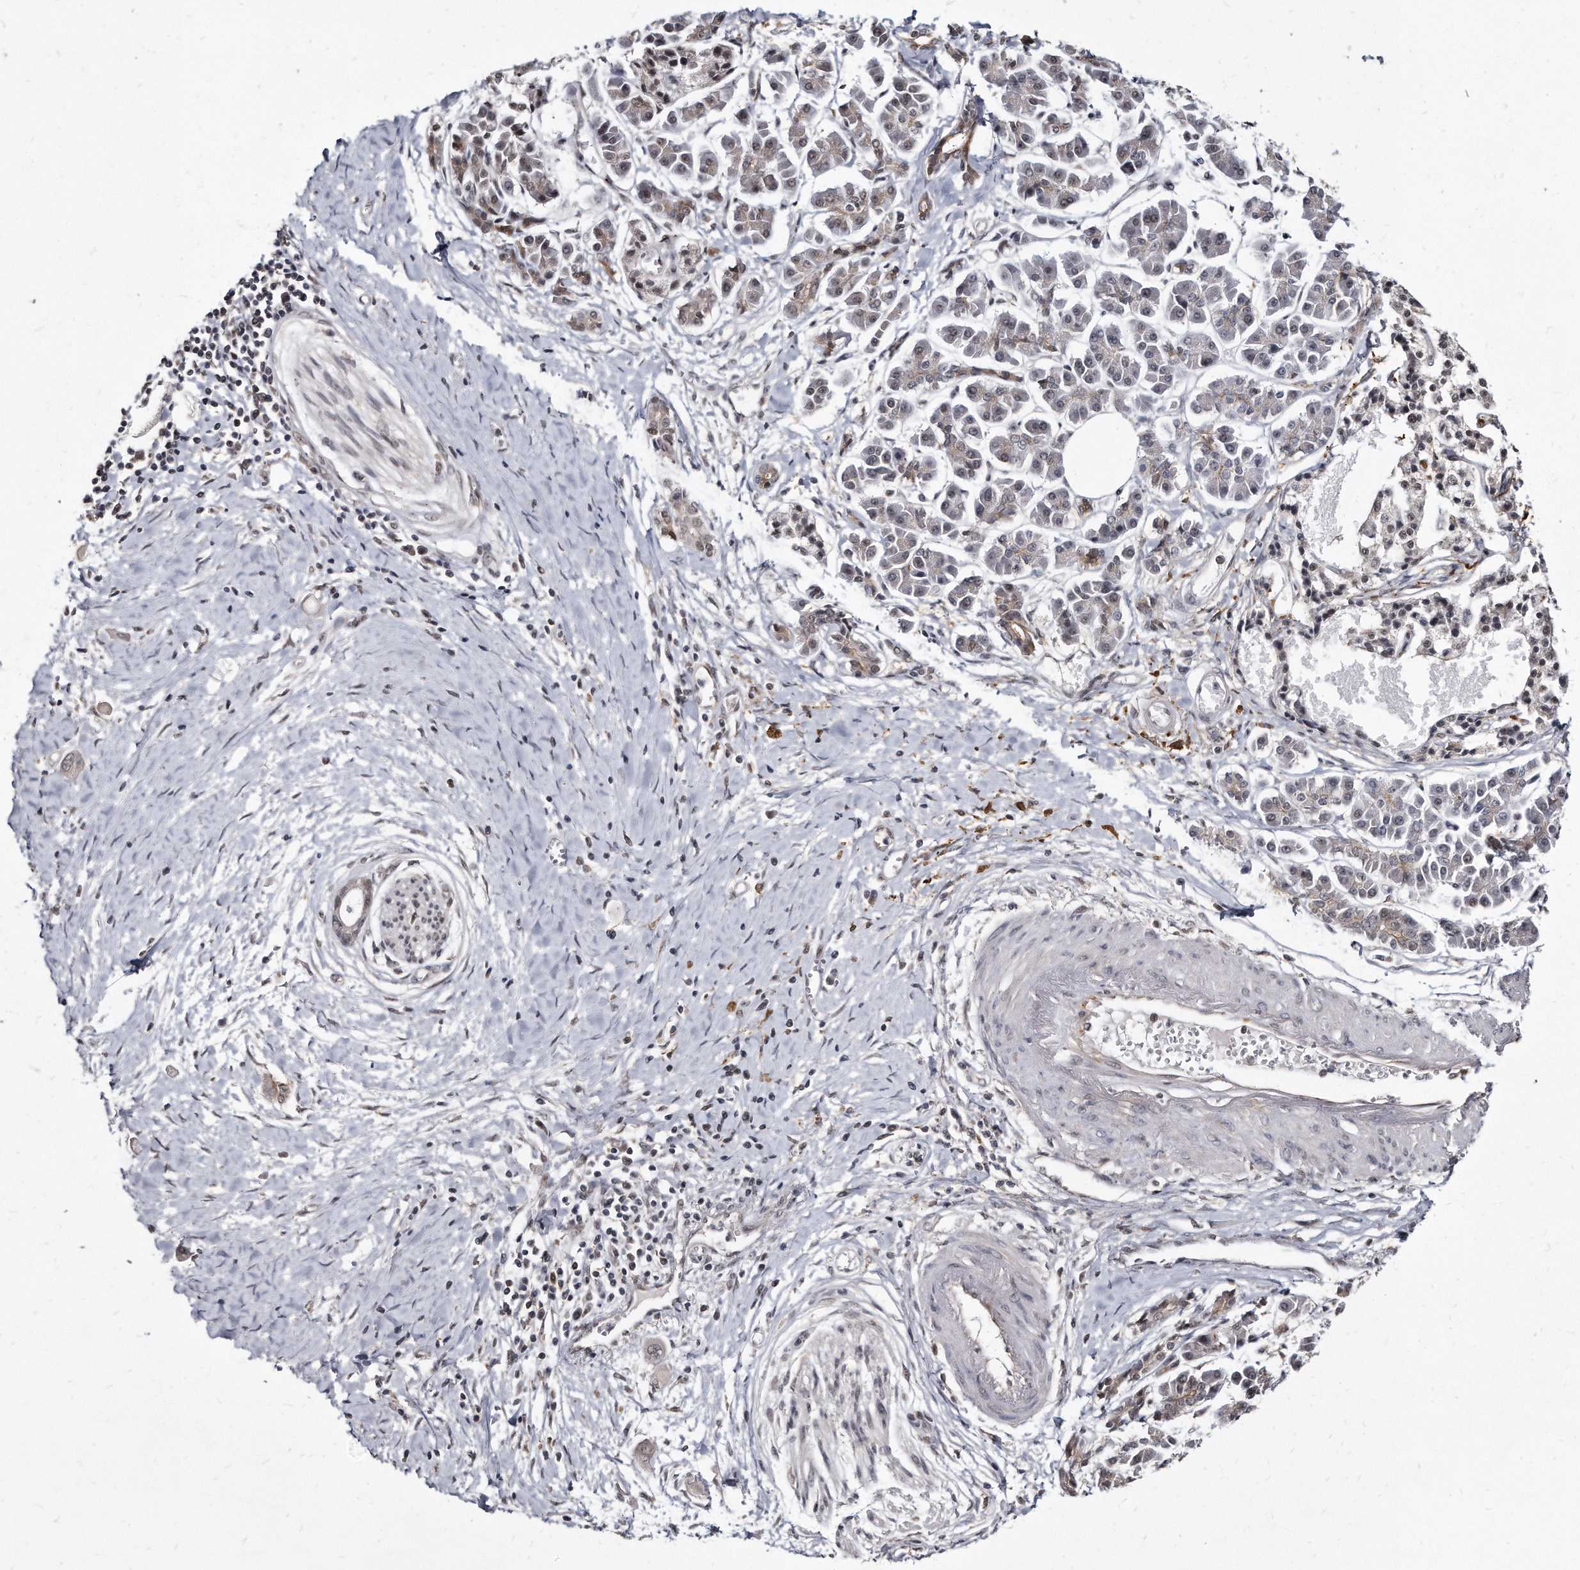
{"staining": {"intensity": "weak", "quantity": "<25%", "location": "nuclear"}, "tissue": "pancreatic cancer", "cell_type": "Tumor cells", "image_type": "cancer", "snomed": [{"axis": "morphology", "description": "Adenocarcinoma, NOS"}, {"axis": "topography", "description": "Pancreas"}], "caption": "IHC micrograph of neoplastic tissue: human pancreatic adenocarcinoma stained with DAB (3,3'-diaminobenzidine) reveals no significant protein staining in tumor cells. The staining is performed using DAB (3,3'-diaminobenzidine) brown chromogen with nuclei counter-stained in using hematoxylin.", "gene": "KLHDC3", "patient": {"sex": "male", "age": 59}}